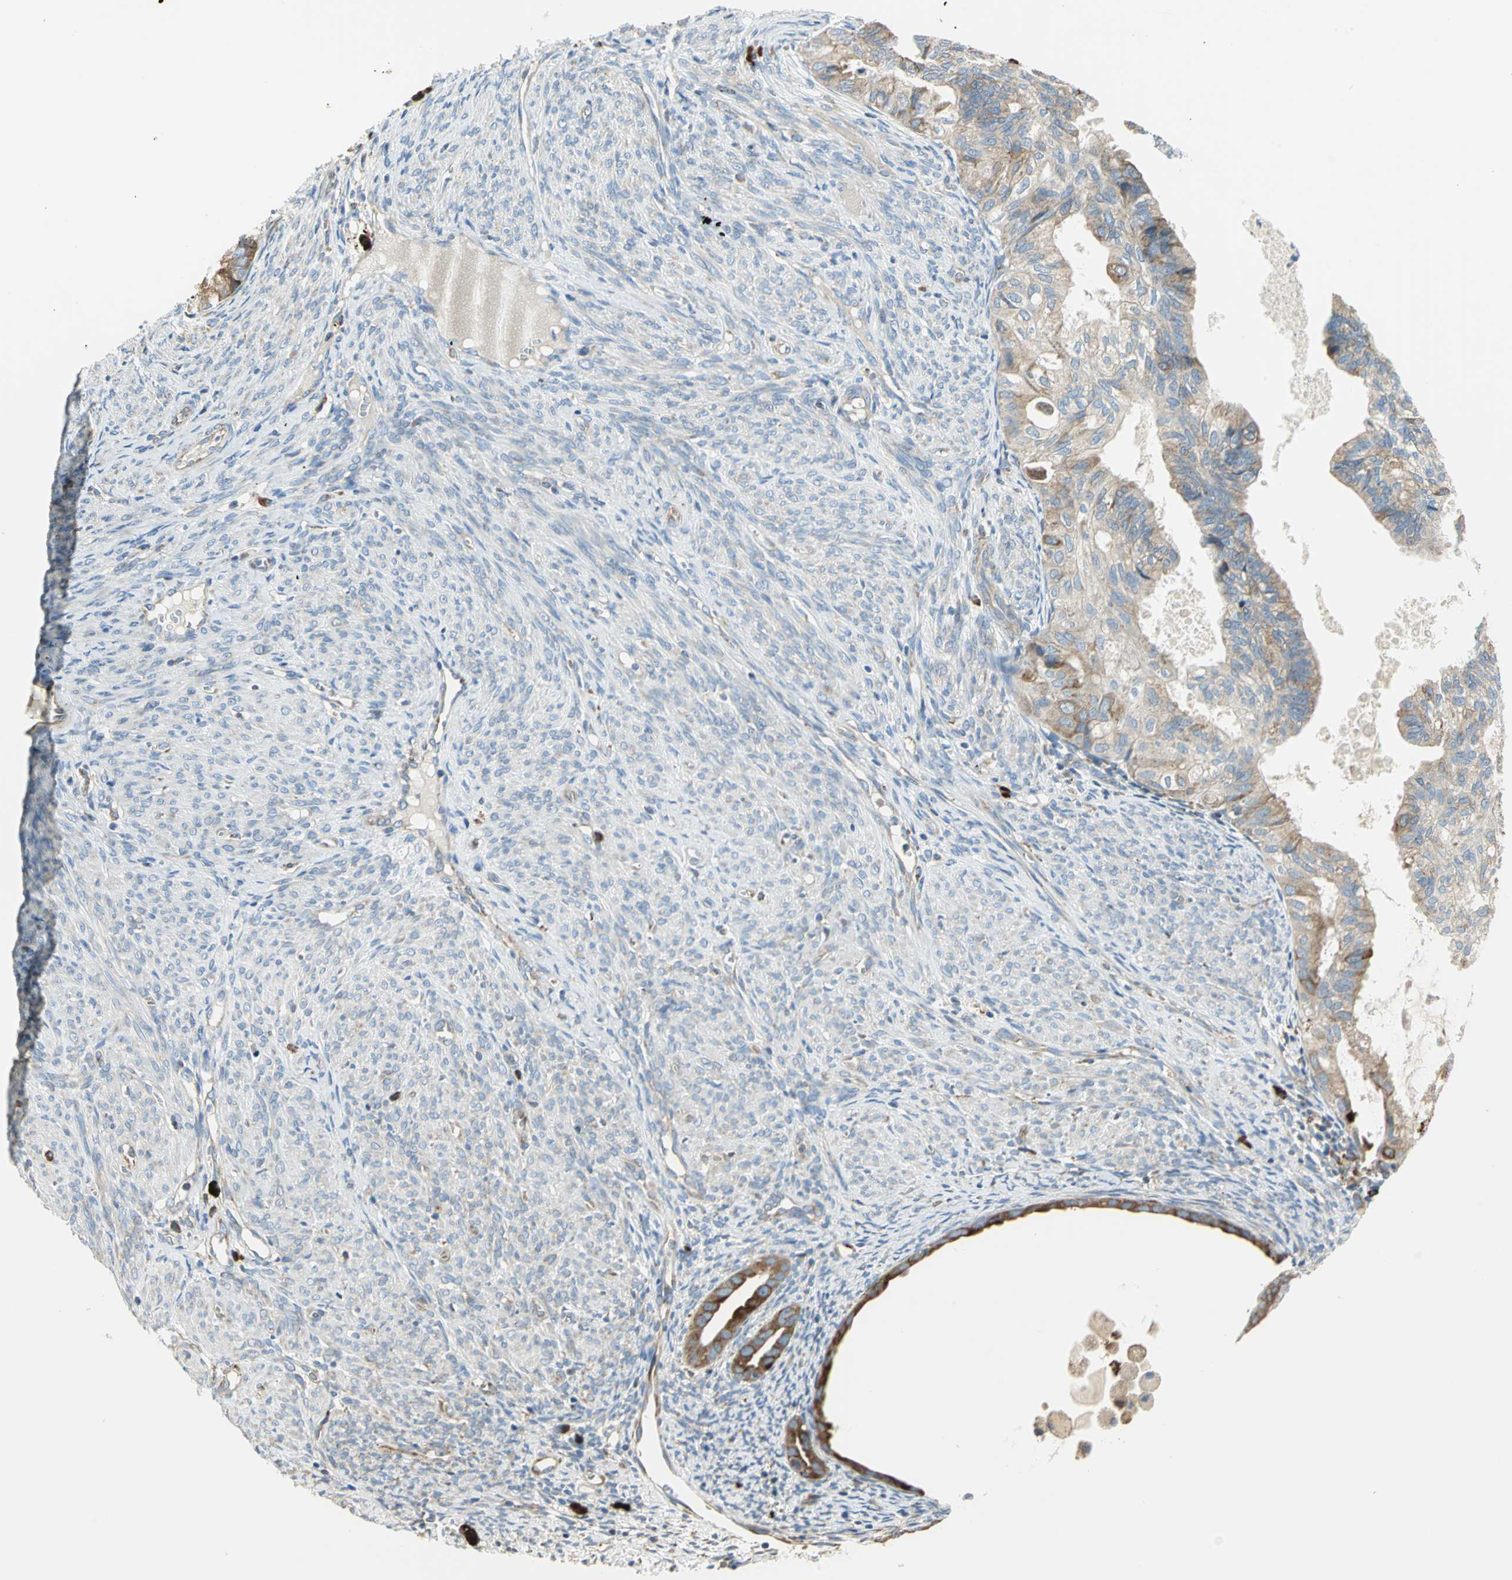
{"staining": {"intensity": "moderate", "quantity": ">75%", "location": "cytoplasmic/membranous"}, "tissue": "cervical cancer", "cell_type": "Tumor cells", "image_type": "cancer", "snomed": [{"axis": "morphology", "description": "Normal tissue, NOS"}, {"axis": "morphology", "description": "Adenocarcinoma, NOS"}, {"axis": "topography", "description": "Cervix"}, {"axis": "topography", "description": "Endometrium"}], "caption": "Protein expression by immunohistochemistry (IHC) exhibits moderate cytoplasmic/membranous staining in about >75% of tumor cells in adenocarcinoma (cervical). (Brightfield microscopy of DAB IHC at high magnification).", "gene": "TULP4", "patient": {"sex": "female", "age": 86}}